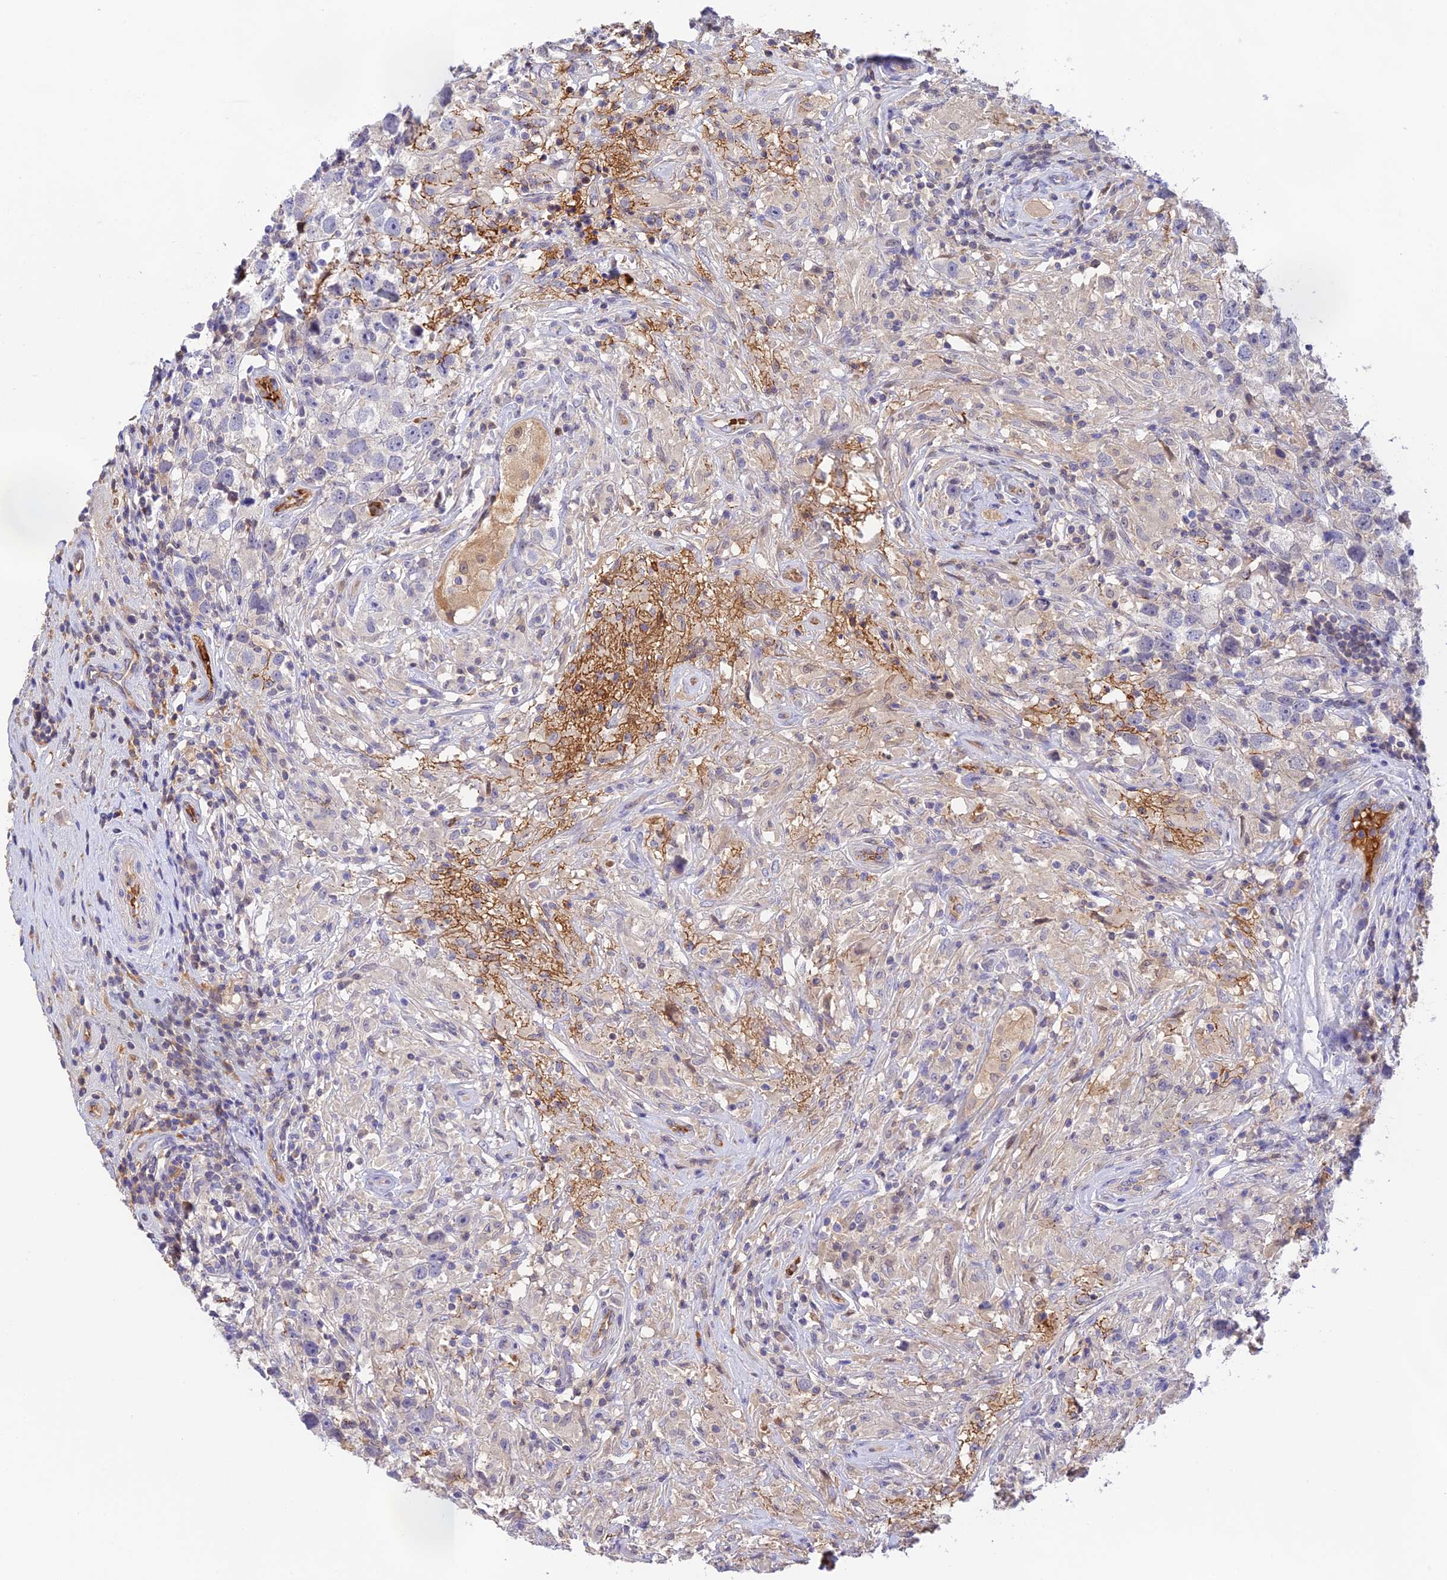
{"staining": {"intensity": "negative", "quantity": "none", "location": "none"}, "tissue": "testis cancer", "cell_type": "Tumor cells", "image_type": "cancer", "snomed": [{"axis": "morphology", "description": "Seminoma, NOS"}, {"axis": "topography", "description": "Testis"}], "caption": "The immunohistochemistry (IHC) photomicrograph has no significant staining in tumor cells of testis cancer tissue. Brightfield microscopy of immunohistochemistry stained with DAB (3,3'-diaminobenzidine) (brown) and hematoxylin (blue), captured at high magnification.", "gene": "HDHD2", "patient": {"sex": "male", "age": 49}}